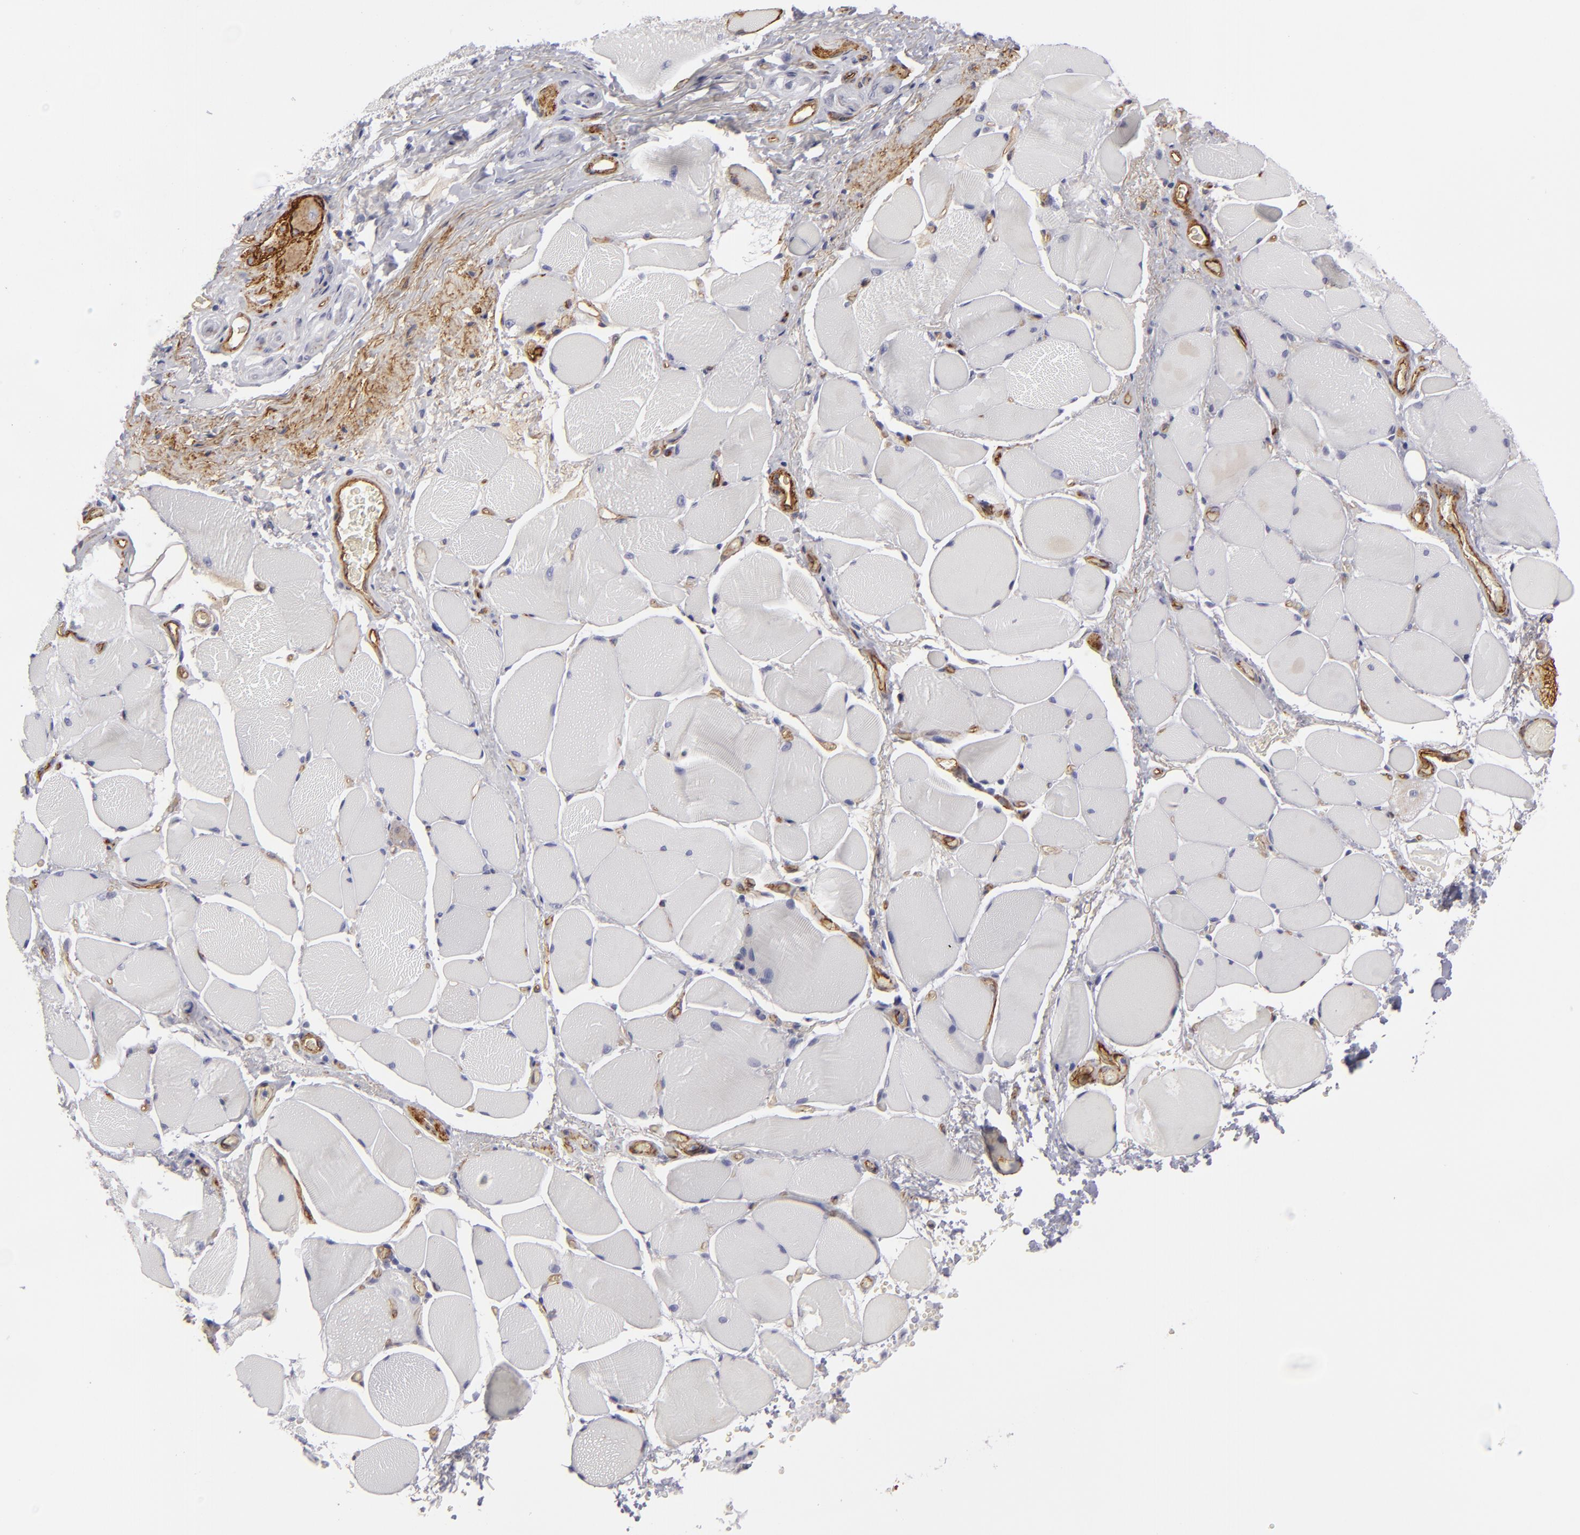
{"staining": {"intensity": "moderate", "quantity": "<25%", "location": "cytoplasmic/membranous"}, "tissue": "esophagus", "cell_type": "Squamous epithelial cells", "image_type": "normal", "snomed": [{"axis": "morphology", "description": "Normal tissue, NOS"}, {"axis": "topography", "description": "Esophagus"}], "caption": "Immunohistochemistry histopathology image of unremarkable esophagus stained for a protein (brown), which displays low levels of moderate cytoplasmic/membranous staining in approximately <25% of squamous epithelial cells.", "gene": "MCAM", "patient": {"sex": "female", "age": 61}}